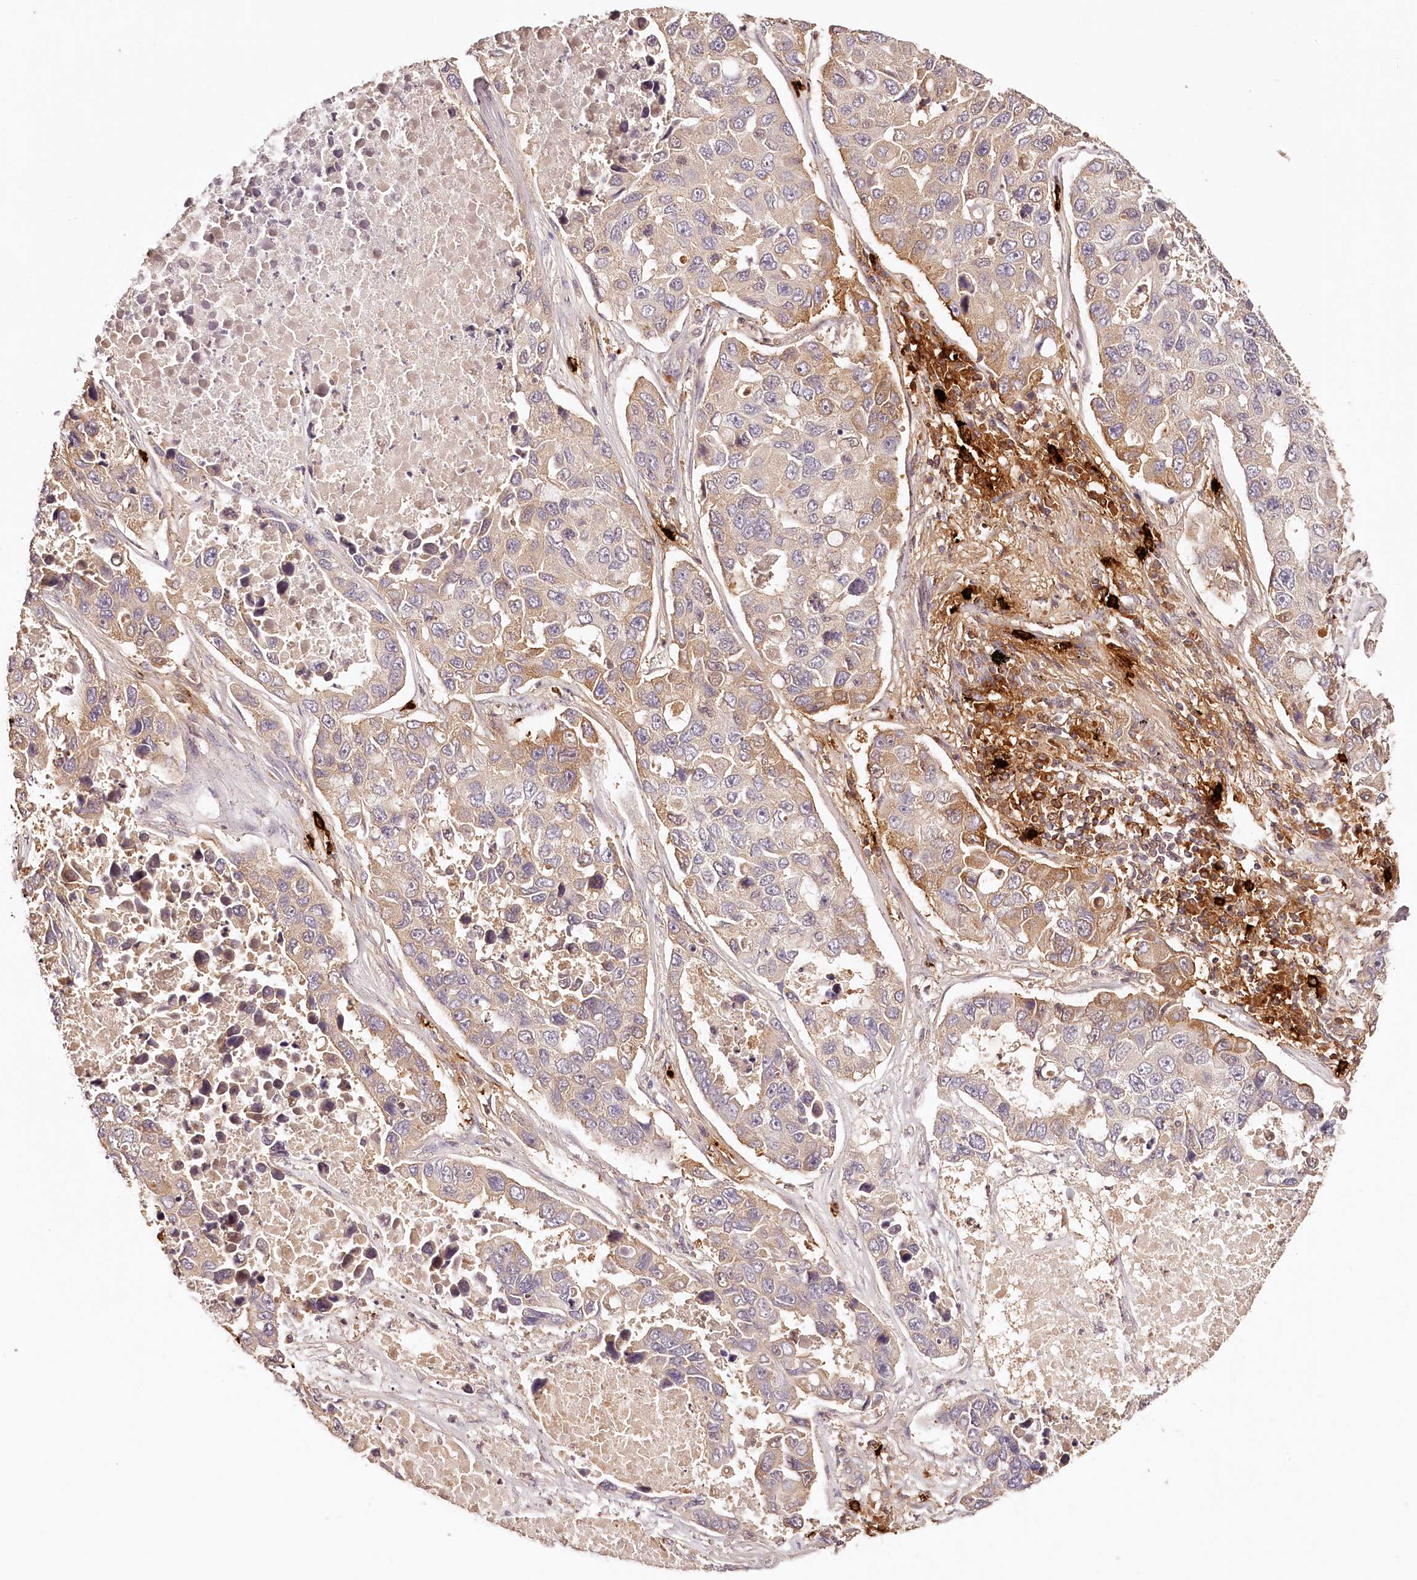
{"staining": {"intensity": "moderate", "quantity": "<25%", "location": "cytoplasmic/membranous"}, "tissue": "lung cancer", "cell_type": "Tumor cells", "image_type": "cancer", "snomed": [{"axis": "morphology", "description": "Adenocarcinoma, NOS"}, {"axis": "topography", "description": "Lung"}], "caption": "Approximately <25% of tumor cells in adenocarcinoma (lung) reveal moderate cytoplasmic/membranous protein expression as visualized by brown immunohistochemical staining.", "gene": "SYNGR1", "patient": {"sex": "male", "age": 64}}